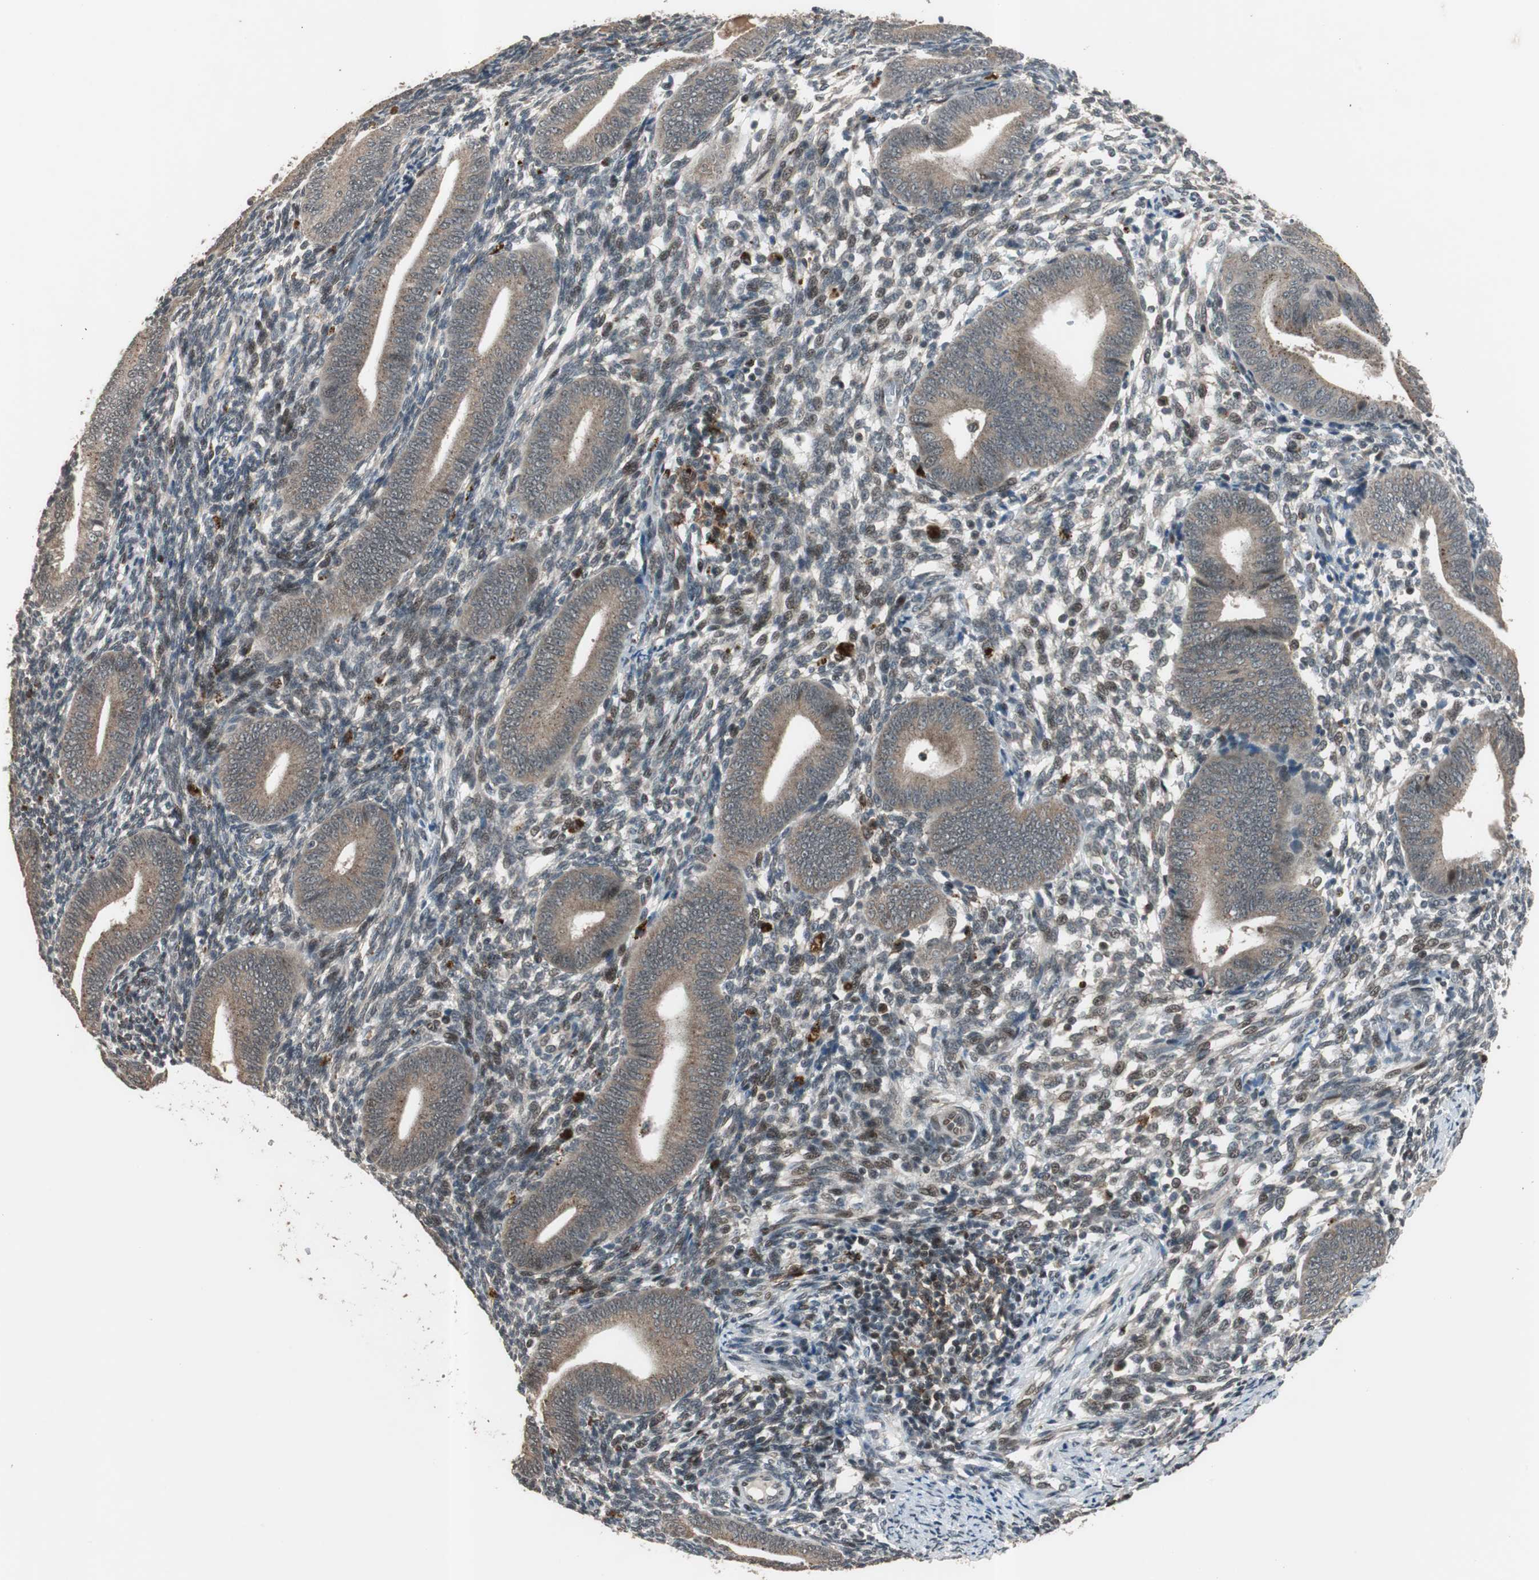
{"staining": {"intensity": "moderate", "quantity": "<25%", "location": "nuclear"}, "tissue": "endometrium", "cell_type": "Cells in endometrial stroma", "image_type": "normal", "snomed": [{"axis": "morphology", "description": "Normal tissue, NOS"}, {"axis": "topography", "description": "Uterus"}, {"axis": "topography", "description": "Endometrium"}], "caption": "A high-resolution histopathology image shows immunohistochemistry (IHC) staining of unremarkable endometrium, which reveals moderate nuclear positivity in about <25% of cells in endometrial stroma.", "gene": "BOLA1", "patient": {"sex": "female", "age": 33}}